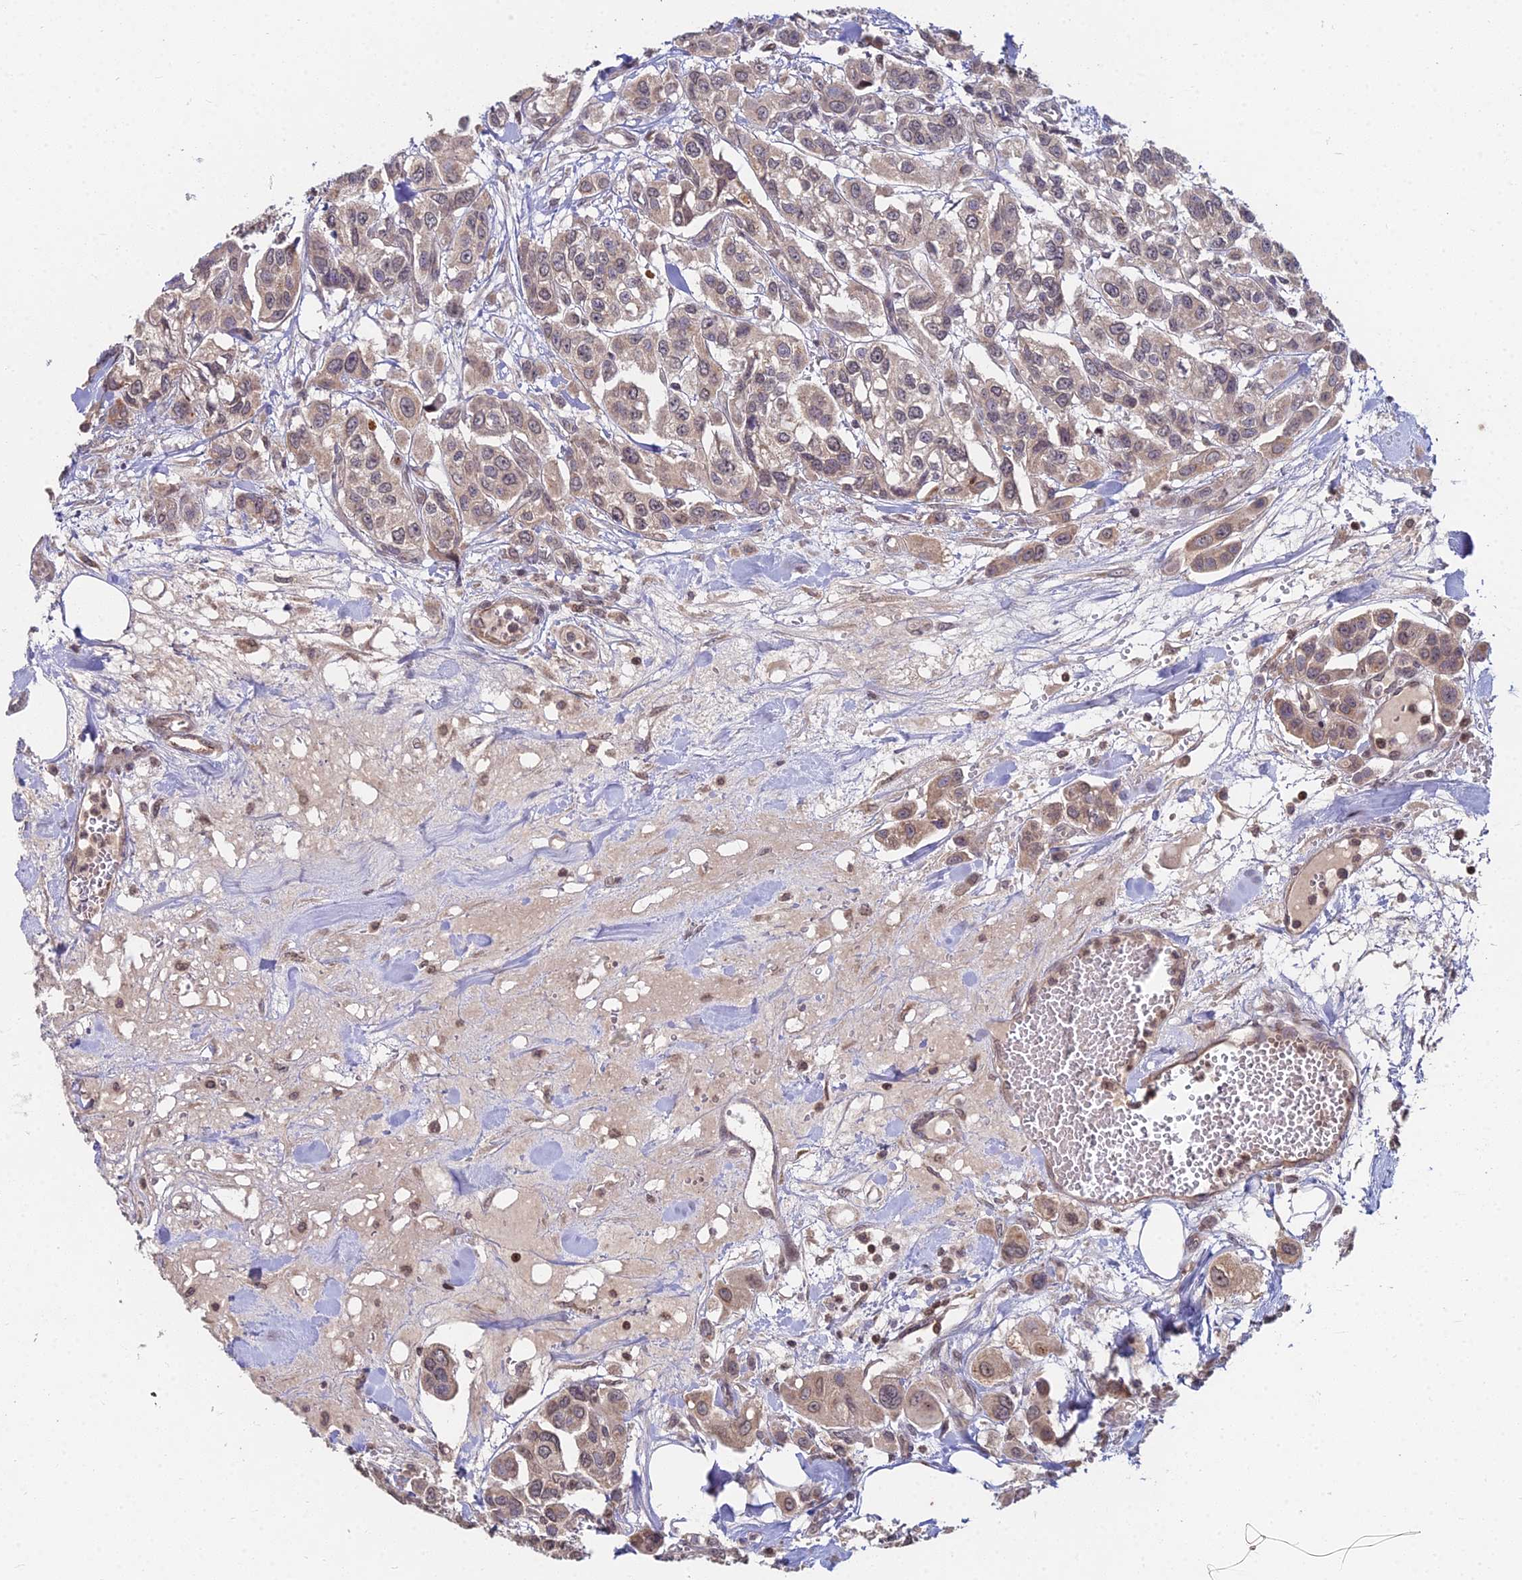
{"staining": {"intensity": "weak", "quantity": ">75%", "location": "cytoplasmic/membranous,nuclear"}, "tissue": "urothelial cancer", "cell_type": "Tumor cells", "image_type": "cancer", "snomed": [{"axis": "morphology", "description": "Urothelial carcinoma, High grade"}, {"axis": "topography", "description": "Urinary bladder"}], "caption": "There is low levels of weak cytoplasmic/membranous and nuclear staining in tumor cells of urothelial carcinoma (high-grade), as demonstrated by immunohistochemical staining (brown color).", "gene": "RBMS2", "patient": {"sex": "male", "age": 67}}